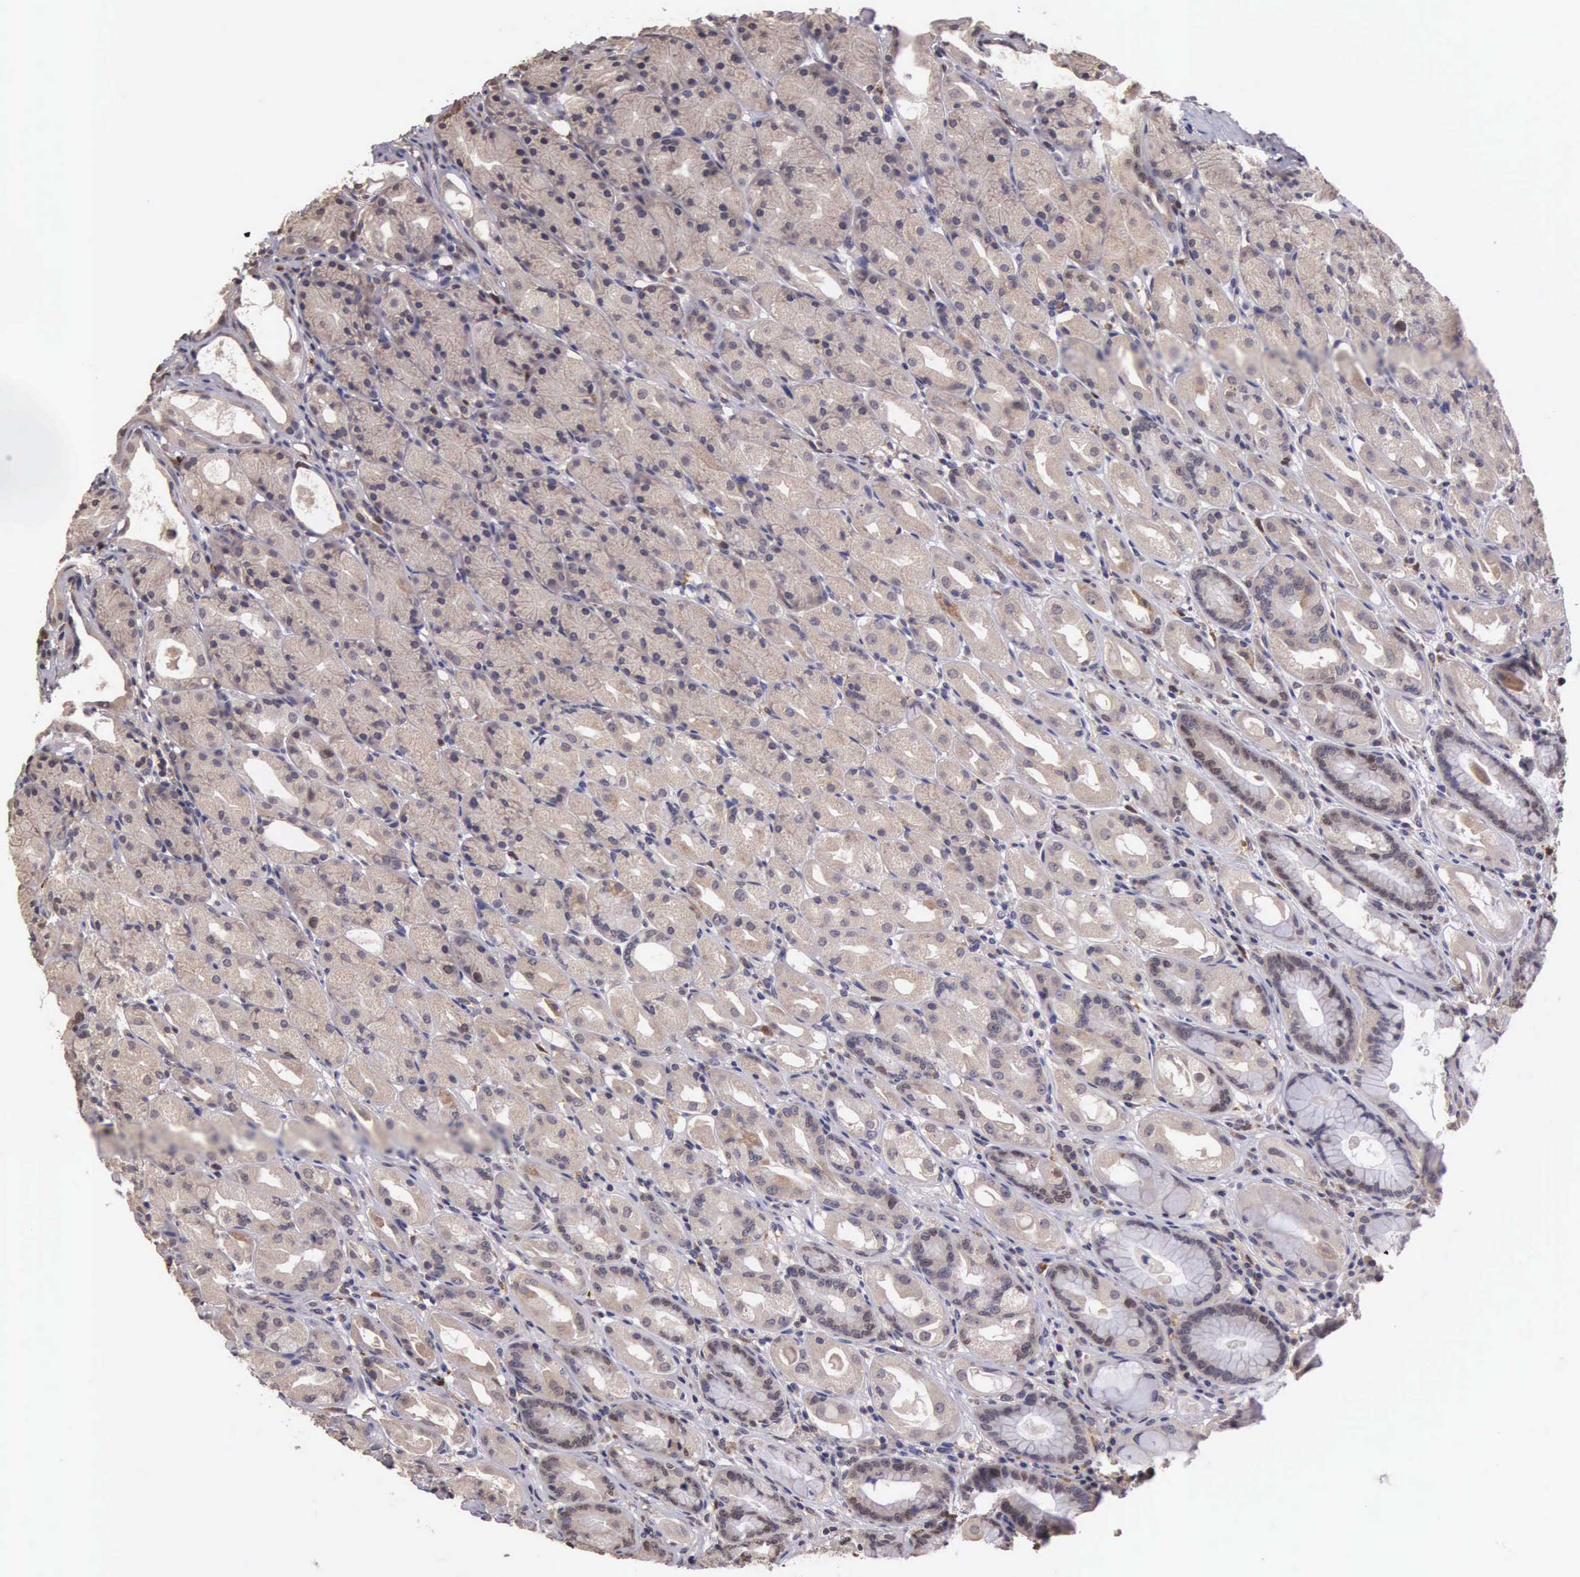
{"staining": {"intensity": "weak", "quantity": "25%-75%", "location": "cytoplasmic/membranous"}, "tissue": "stomach", "cell_type": "Glandular cells", "image_type": "normal", "snomed": [{"axis": "morphology", "description": "Normal tissue, NOS"}, {"axis": "topography", "description": "Stomach, upper"}], "caption": "The histopathology image shows immunohistochemical staining of benign stomach. There is weak cytoplasmic/membranous staining is present in approximately 25%-75% of glandular cells.", "gene": "CDC45", "patient": {"sex": "female", "age": 75}}